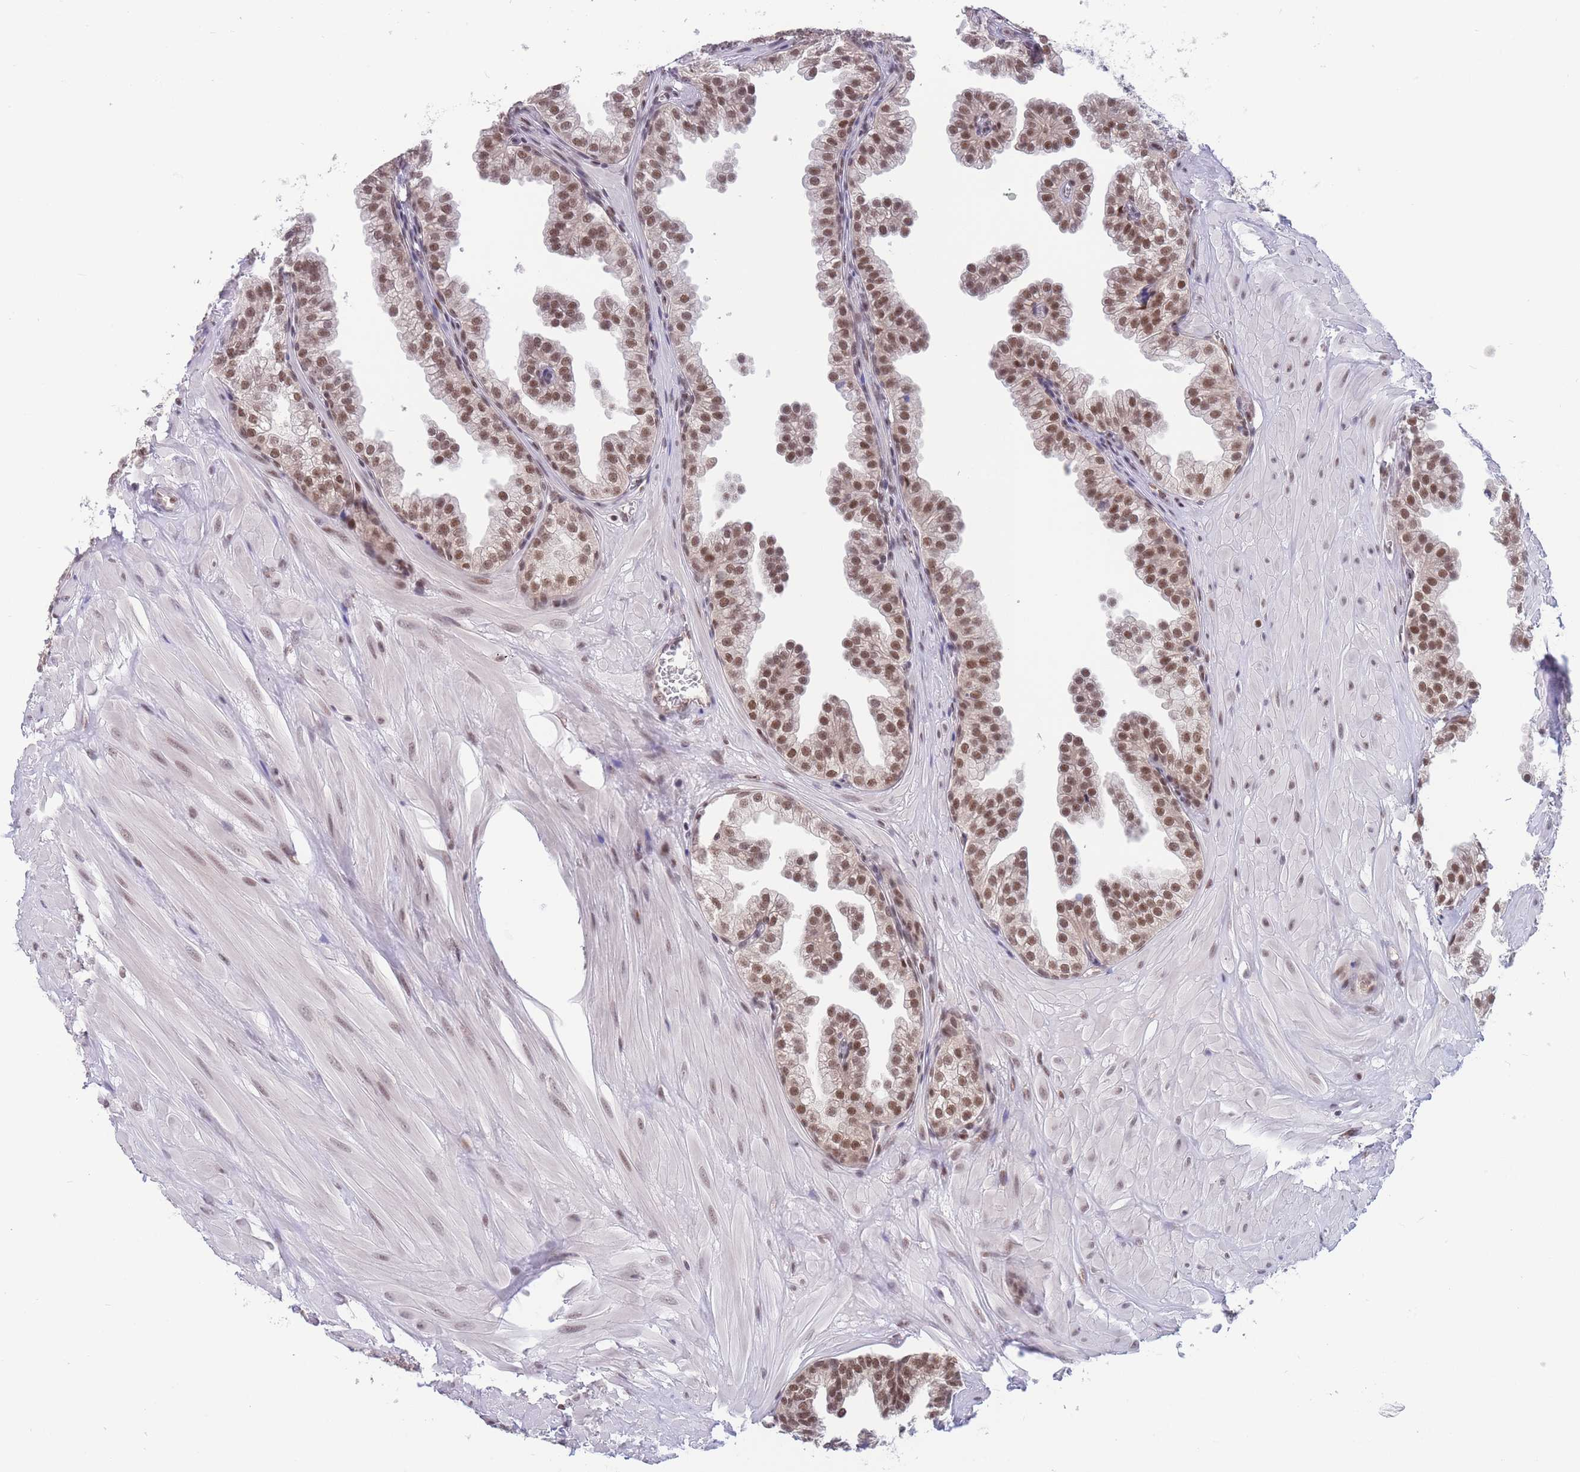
{"staining": {"intensity": "moderate", "quantity": ">75%", "location": "nuclear"}, "tissue": "prostate", "cell_type": "Glandular cells", "image_type": "normal", "snomed": [{"axis": "morphology", "description": "Normal tissue, NOS"}, {"axis": "topography", "description": "Prostate"}, {"axis": "topography", "description": "Peripheral nerve tissue"}], "caption": "Immunohistochemical staining of unremarkable human prostate reveals moderate nuclear protein positivity in approximately >75% of glandular cells. Nuclei are stained in blue.", "gene": "SMAD9", "patient": {"sex": "male", "age": 55}}